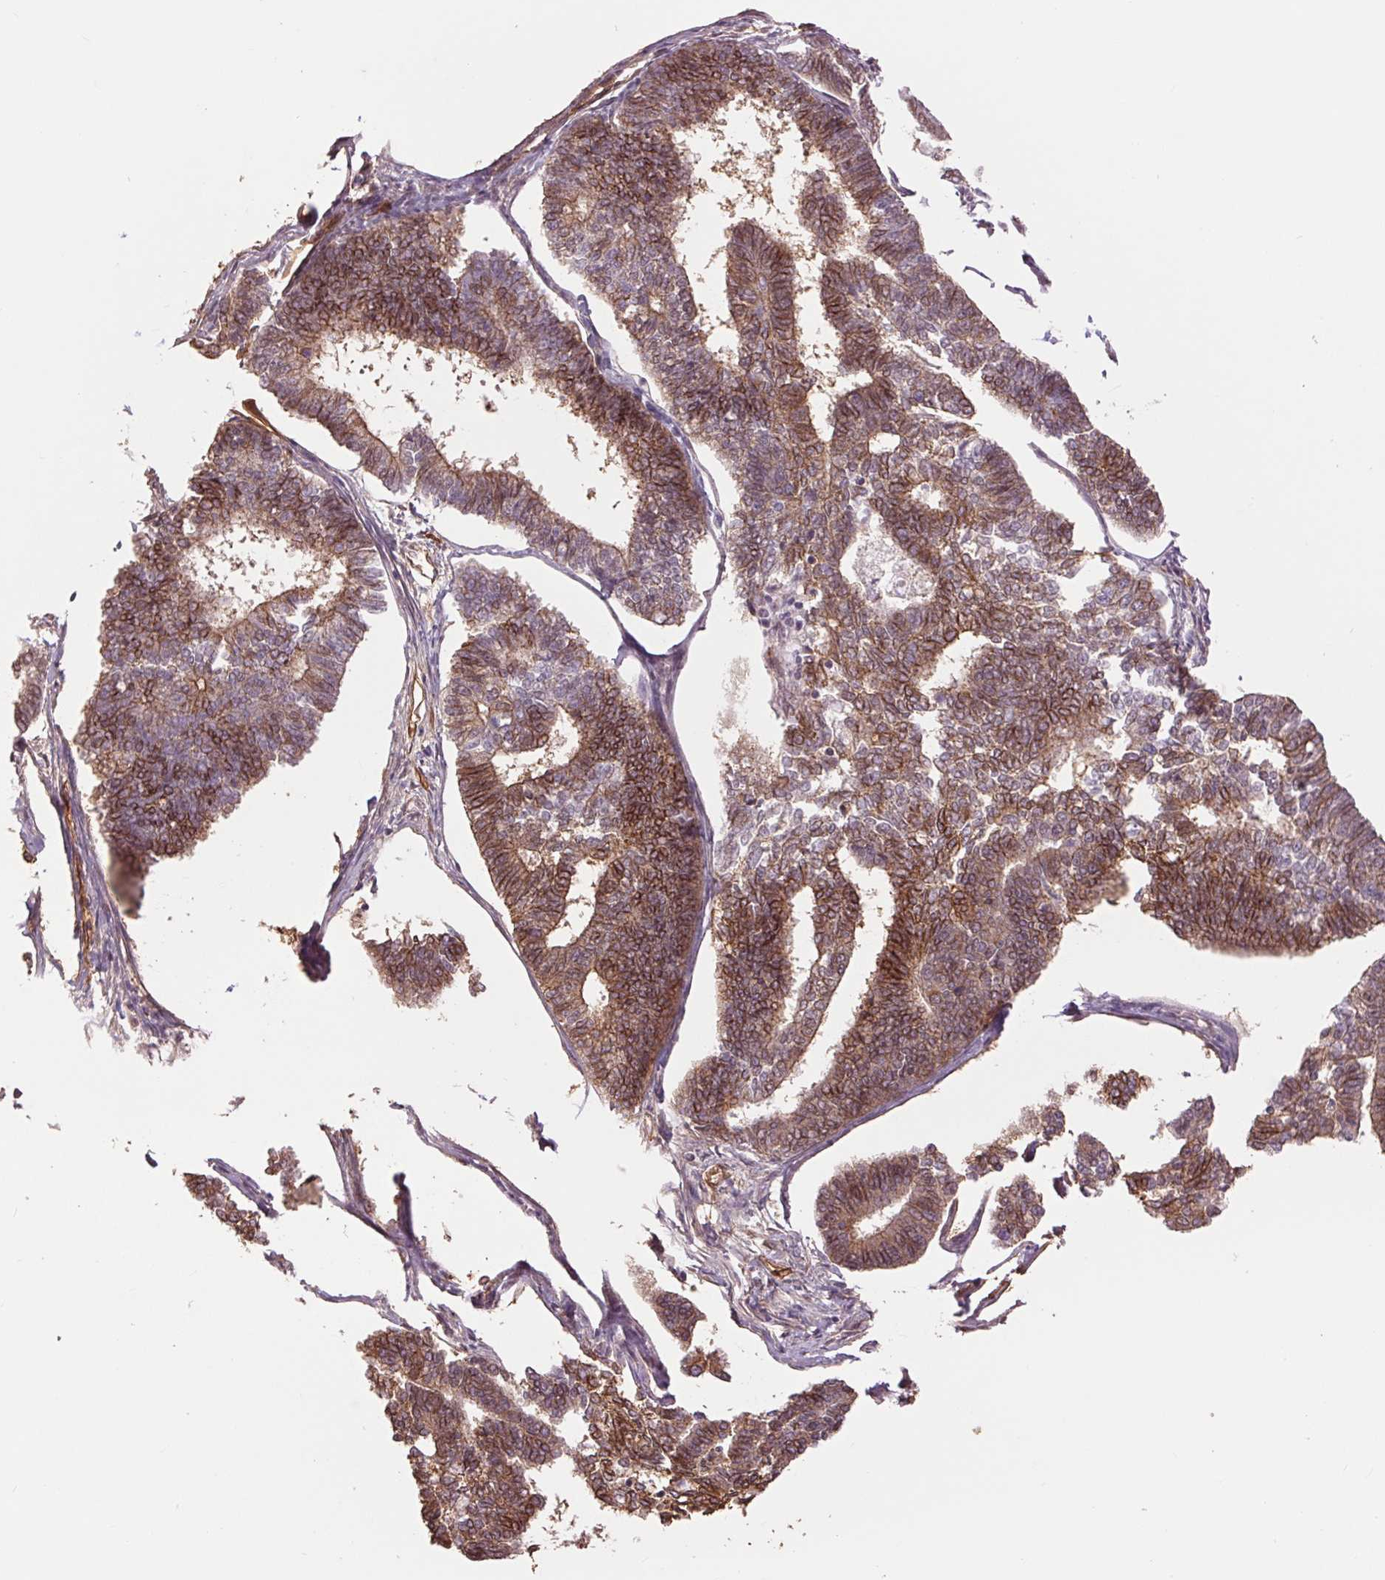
{"staining": {"intensity": "moderate", "quantity": ">75%", "location": "cytoplasmic/membranous"}, "tissue": "endometrial cancer", "cell_type": "Tumor cells", "image_type": "cancer", "snomed": [{"axis": "morphology", "description": "Adenocarcinoma, NOS"}, {"axis": "topography", "description": "Endometrium"}], "caption": "Endometrial adenocarcinoma stained with DAB (3,3'-diaminobenzidine) IHC shows medium levels of moderate cytoplasmic/membranous expression in about >75% of tumor cells.", "gene": "PALM", "patient": {"sex": "female", "age": 70}}